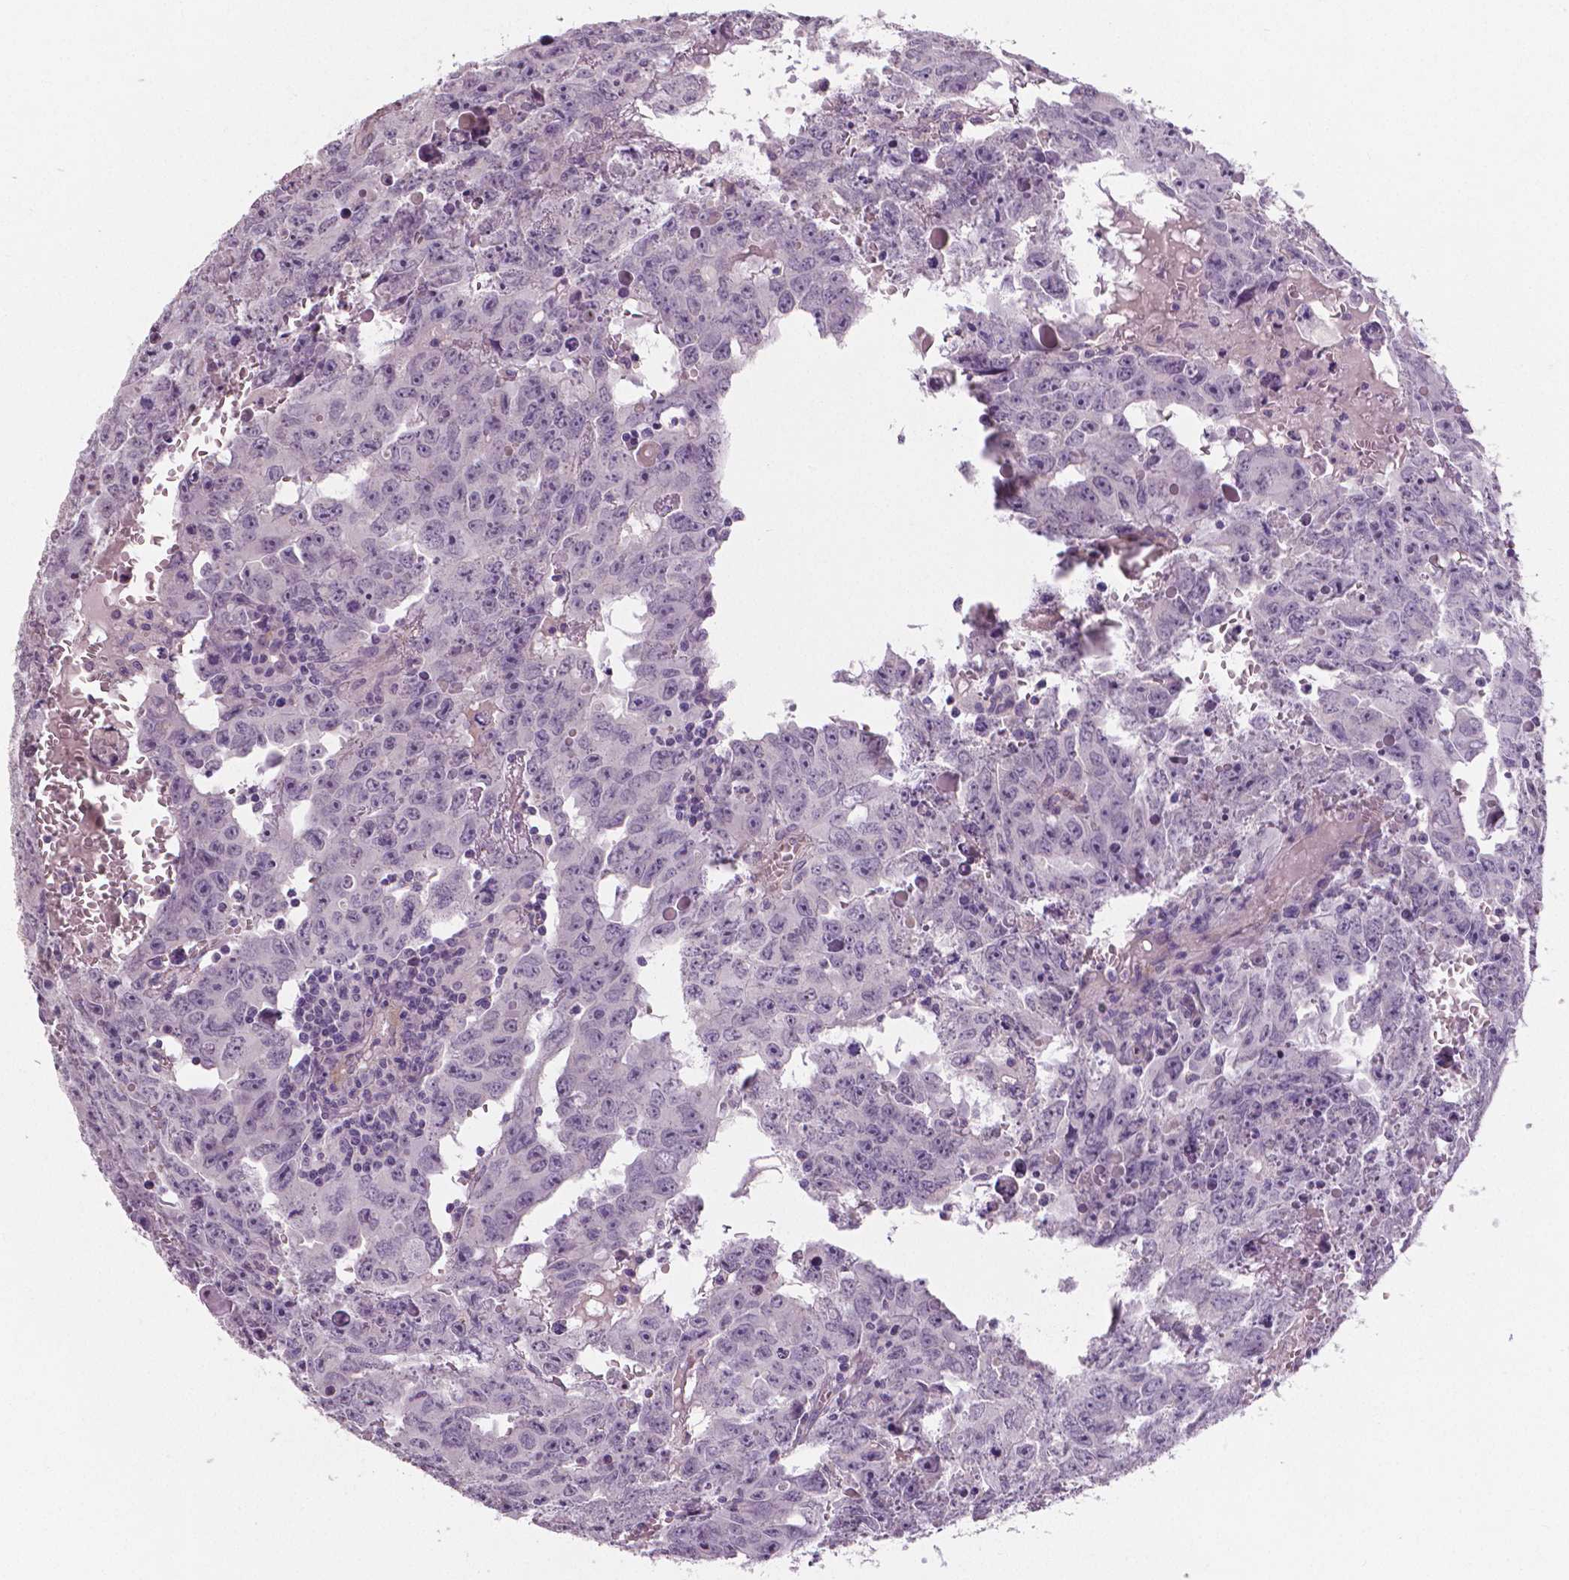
{"staining": {"intensity": "negative", "quantity": "none", "location": "none"}, "tissue": "testis cancer", "cell_type": "Tumor cells", "image_type": "cancer", "snomed": [{"axis": "morphology", "description": "Carcinoma, Embryonal, NOS"}, {"axis": "topography", "description": "Testis"}], "caption": "Tumor cells show no significant protein staining in testis cancer.", "gene": "FLT1", "patient": {"sex": "male", "age": 22}}